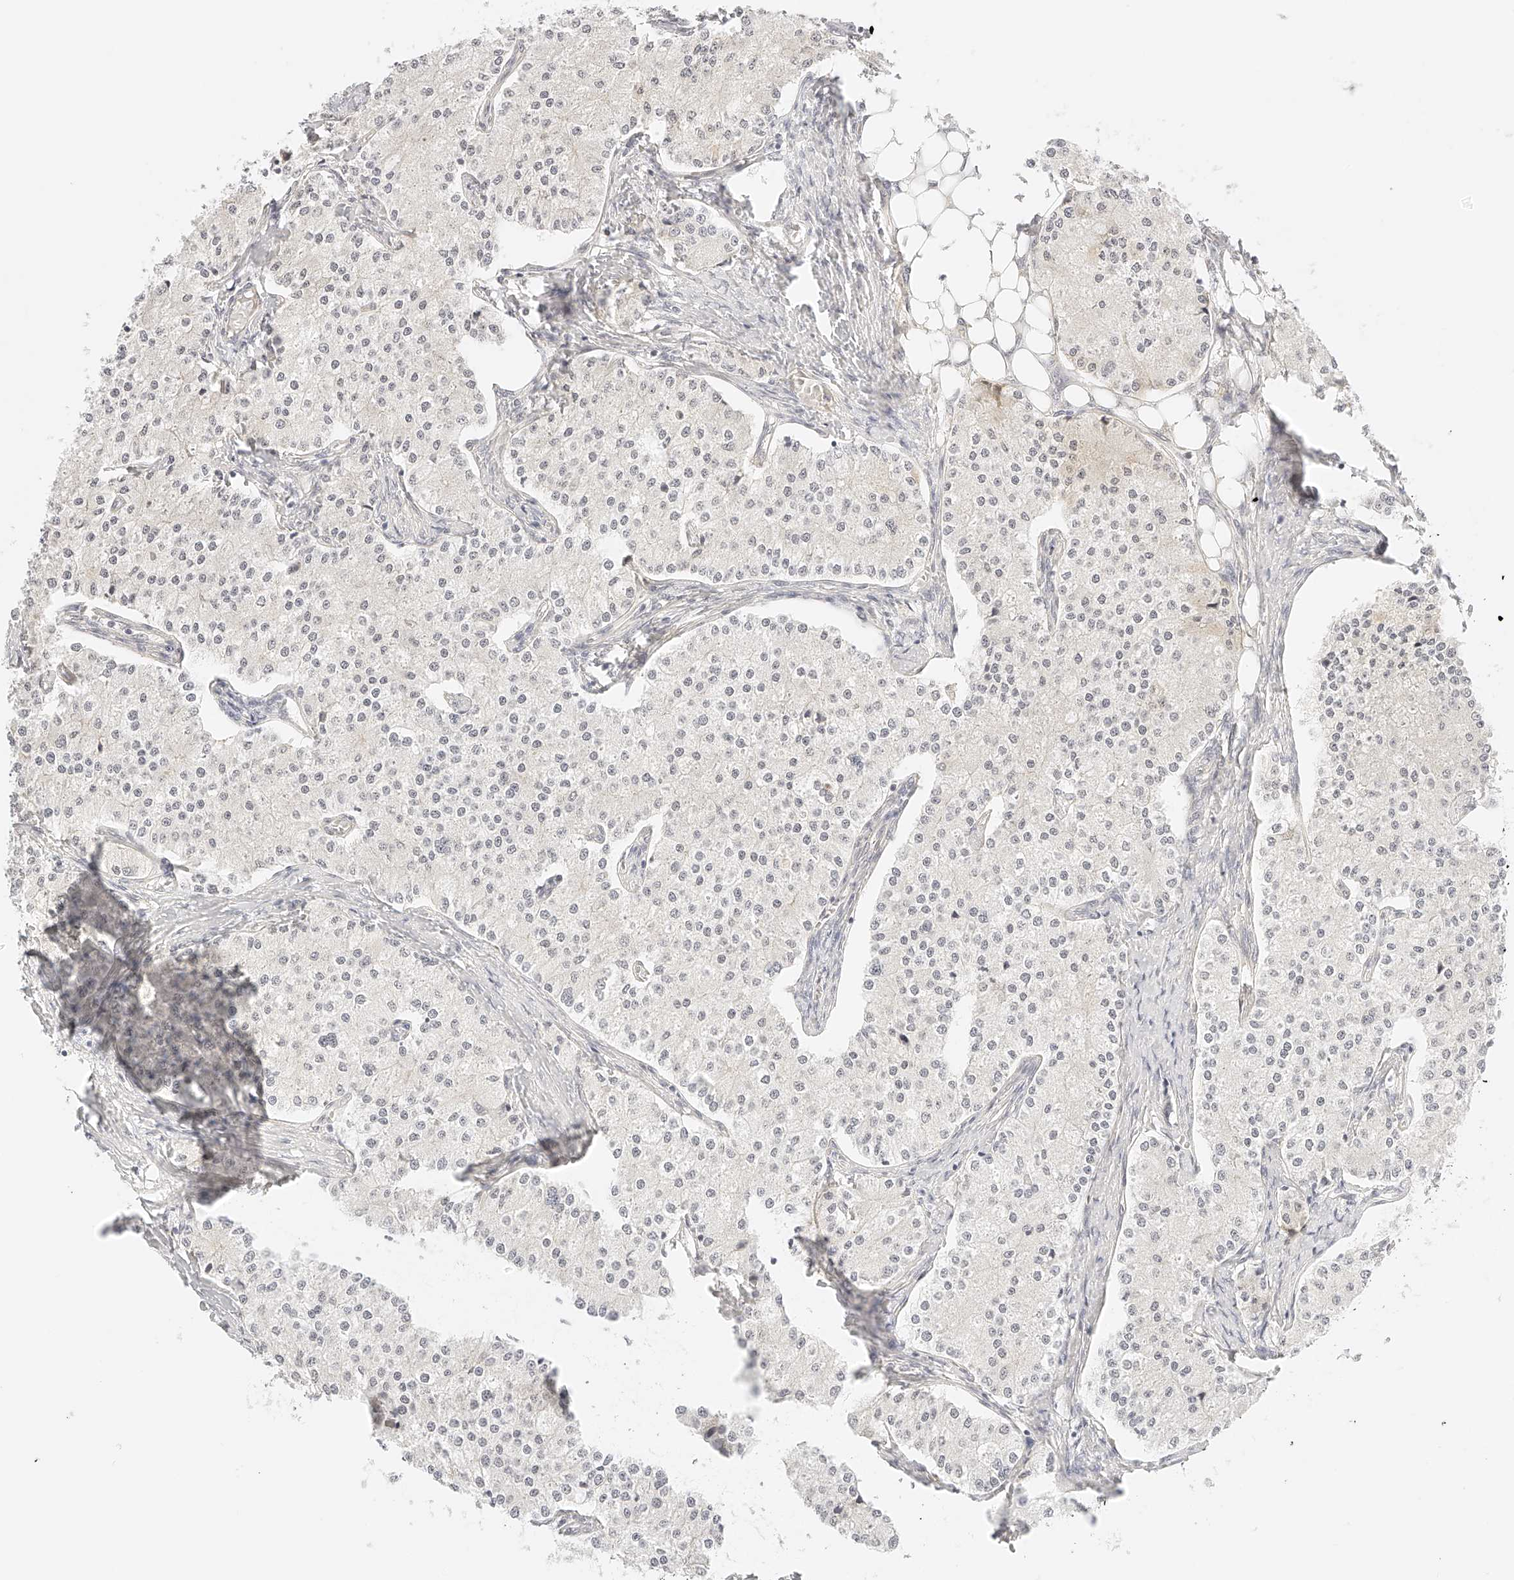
{"staining": {"intensity": "negative", "quantity": "none", "location": "none"}, "tissue": "carcinoid", "cell_type": "Tumor cells", "image_type": "cancer", "snomed": [{"axis": "morphology", "description": "Carcinoid, malignant, NOS"}, {"axis": "topography", "description": "Colon"}], "caption": "Carcinoid stained for a protein using immunohistochemistry exhibits no expression tumor cells.", "gene": "ZFP69", "patient": {"sex": "female", "age": 52}}